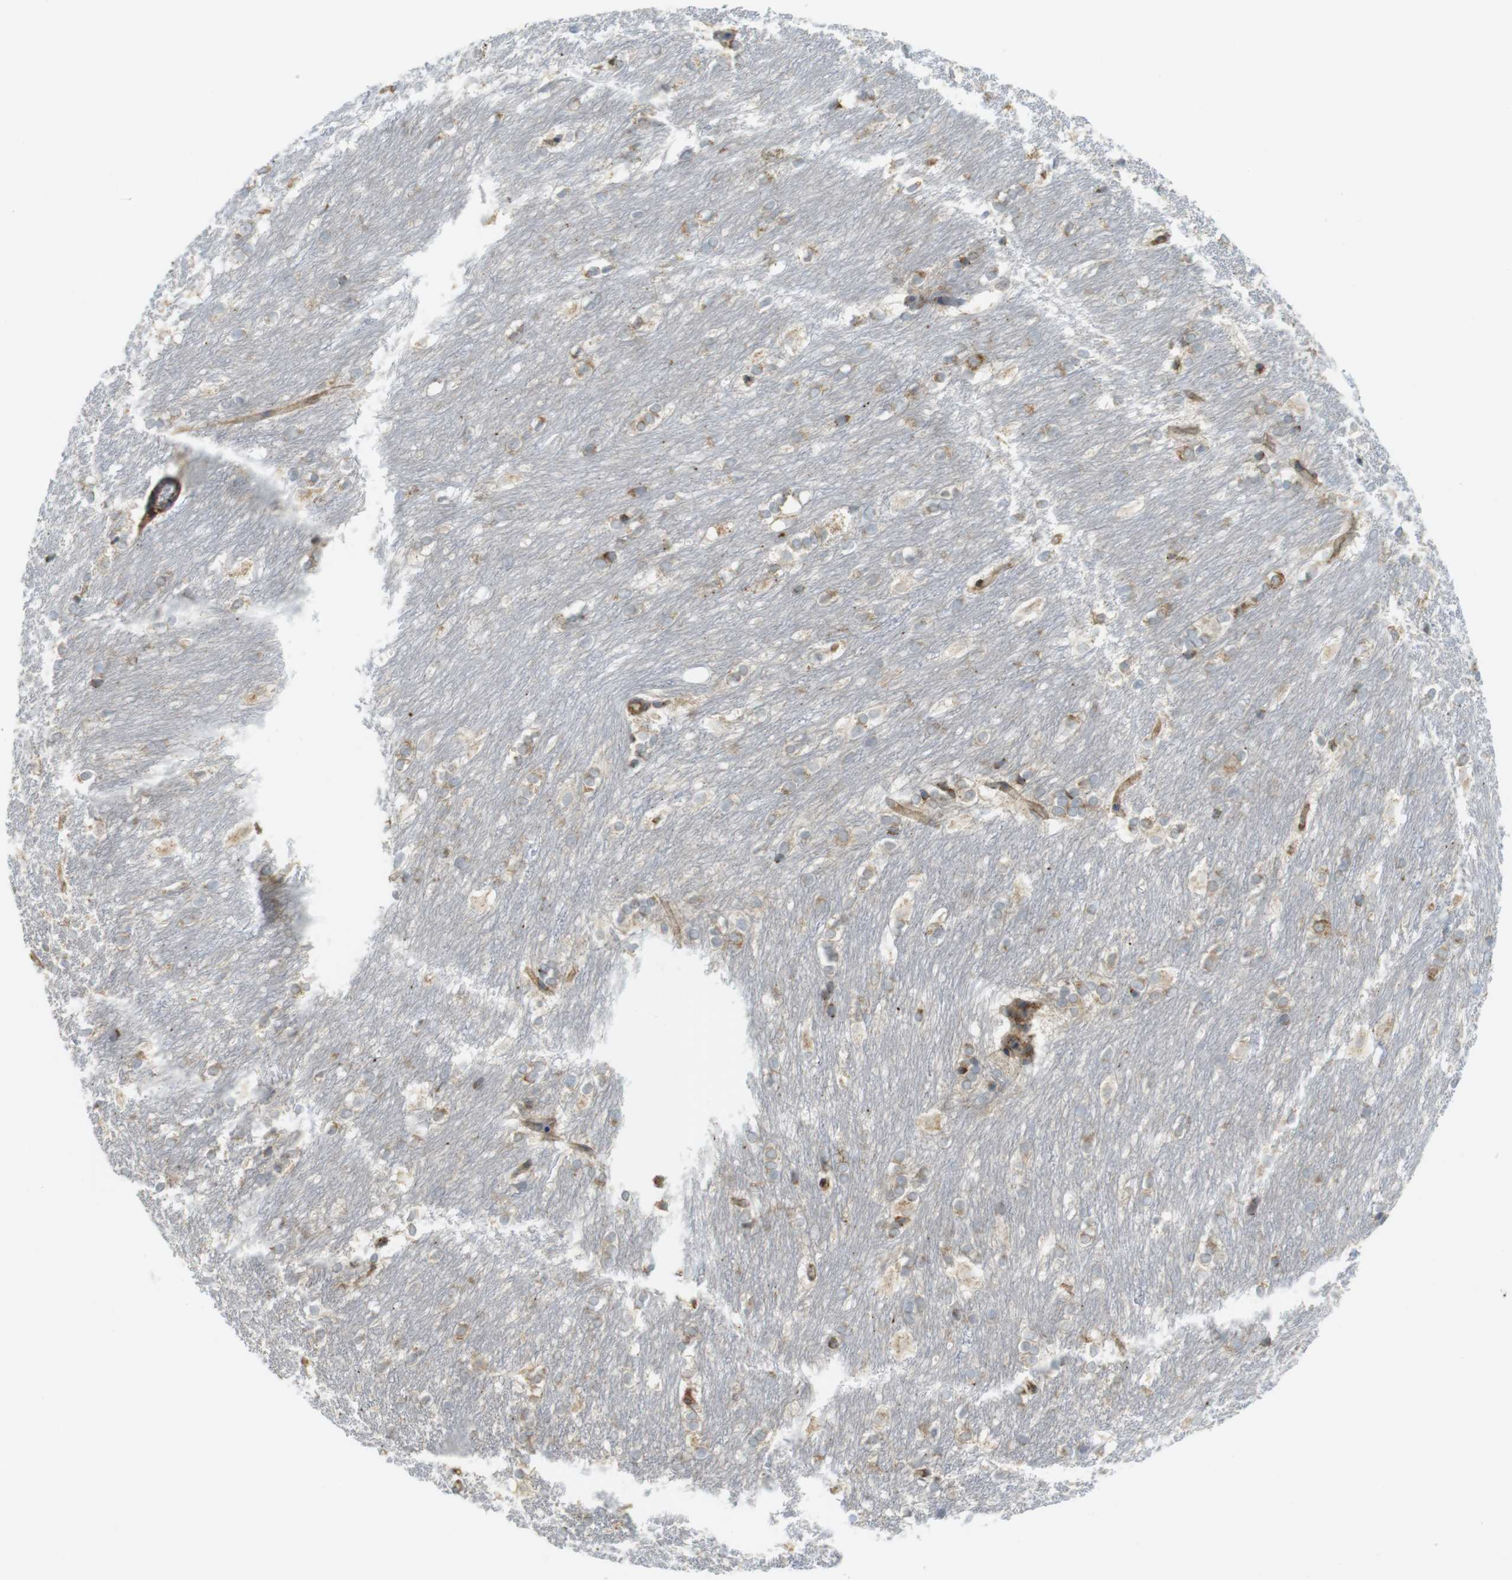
{"staining": {"intensity": "moderate", "quantity": "25%-75%", "location": "cytoplasmic/membranous"}, "tissue": "caudate", "cell_type": "Glial cells", "image_type": "normal", "snomed": [{"axis": "morphology", "description": "Normal tissue, NOS"}, {"axis": "topography", "description": "Lateral ventricle wall"}], "caption": "Immunohistochemical staining of unremarkable human caudate reveals moderate cytoplasmic/membranous protein staining in approximately 25%-75% of glial cells. The staining was performed using DAB to visualize the protein expression in brown, while the nuclei were stained in blue with hematoxylin (Magnification: 20x).", "gene": "MBOAT2", "patient": {"sex": "female", "age": 19}}